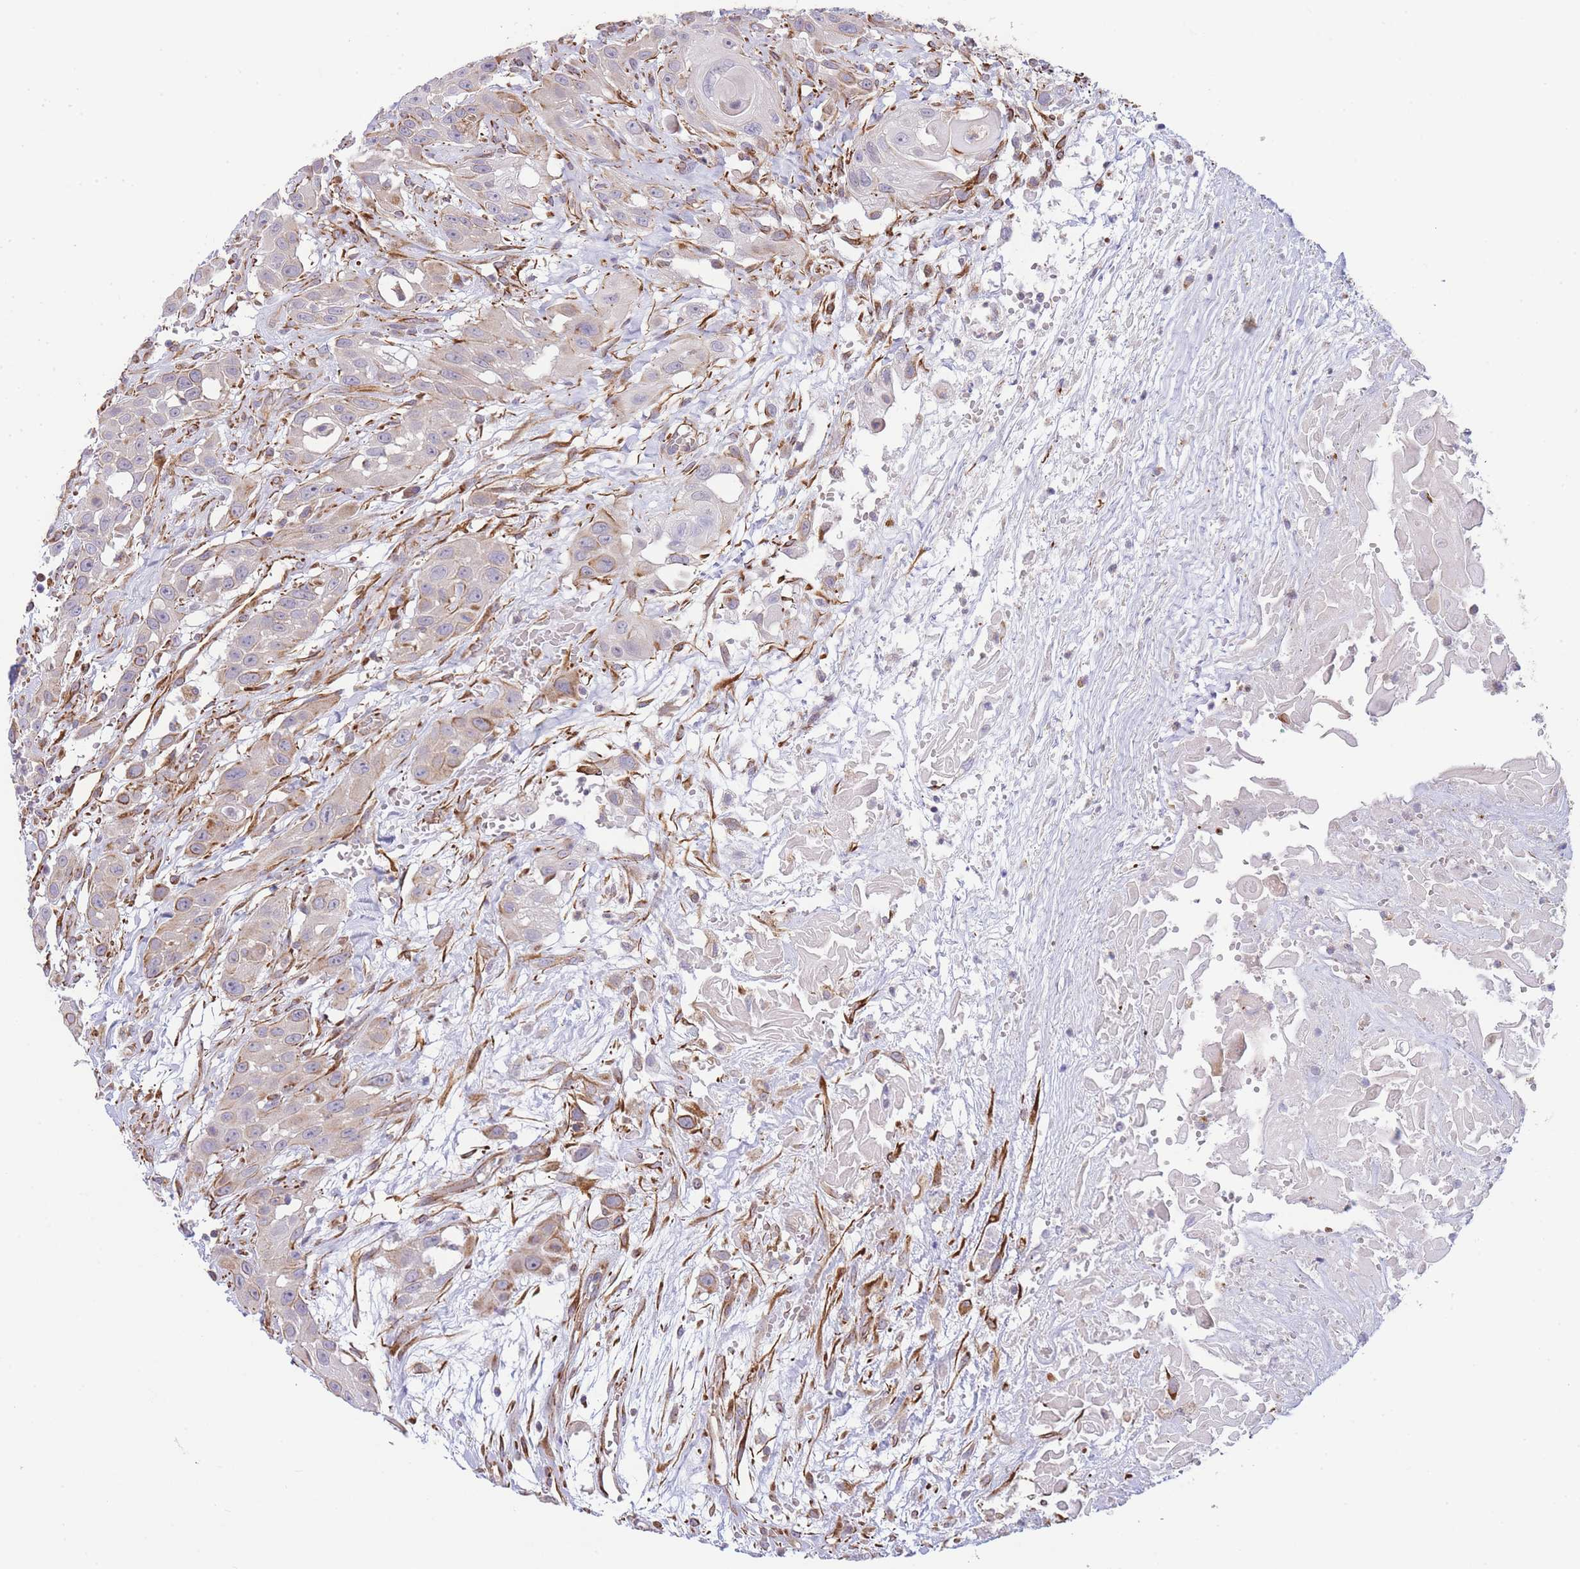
{"staining": {"intensity": "moderate", "quantity": "<25%", "location": "cytoplasmic/membranous"}, "tissue": "head and neck cancer", "cell_type": "Tumor cells", "image_type": "cancer", "snomed": [{"axis": "morphology", "description": "Squamous cell carcinoma, NOS"}, {"axis": "topography", "description": "Head-Neck"}], "caption": "Head and neck cancer stained for a protein (brown) displays moderate cytoplasmic/membranous positive positivity in about <25% of tumor cells.", "gene": "ECPAS", "patient": {"sex": "male", "age": 81}}